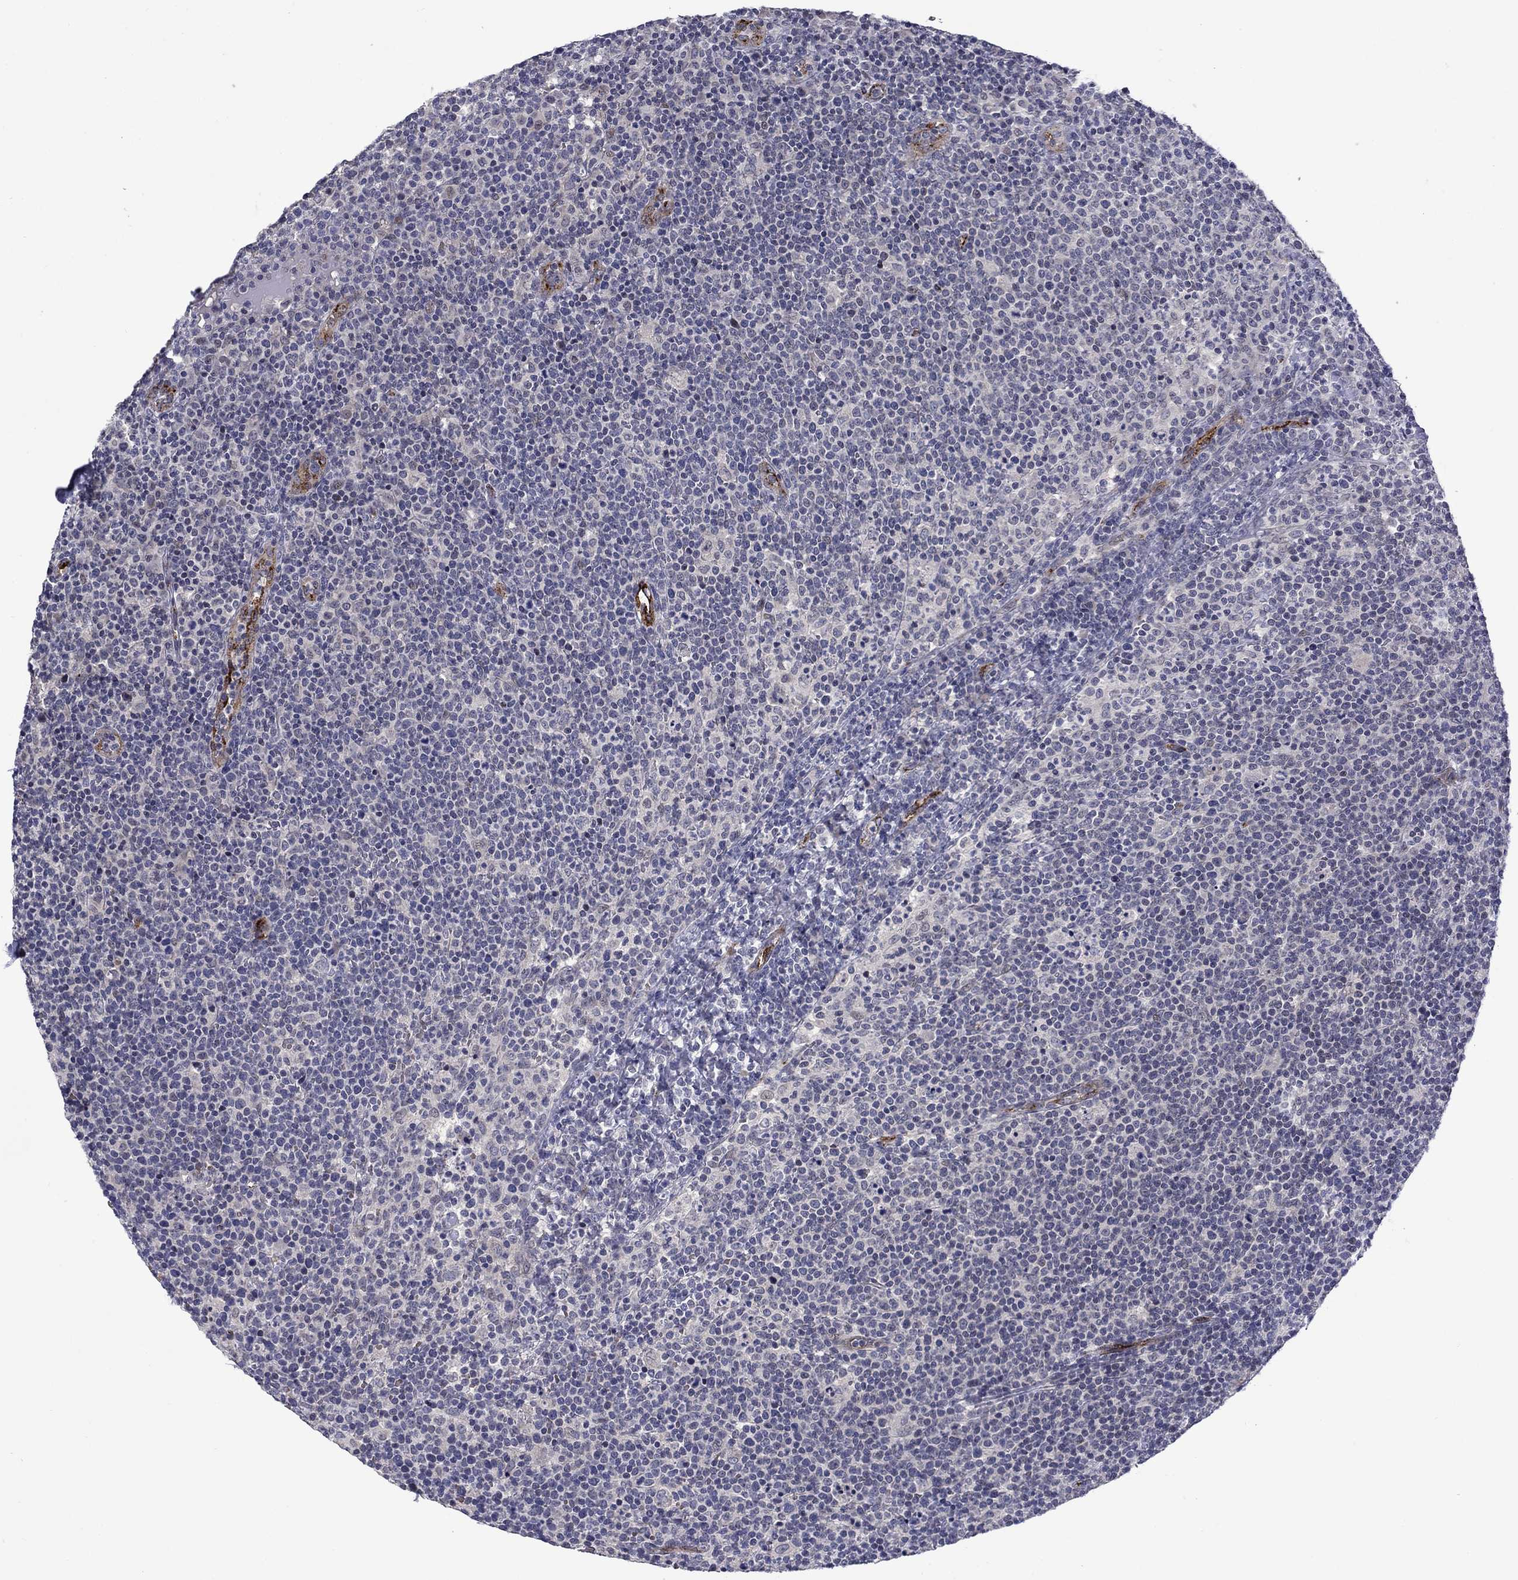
{"staining": {"intensity": "negative", "quantity": "none", "location": "none"}, "tissue": "lymphoma", "cell_type": "Tumor cells", "image_type": "cancer", "snomed": [{"axis": "morphology", "description": "Malignant lymphoma, non-Hodgkin's type, High grade"}, {"axis": "topography", "description": "Lymph node"}], "caption": "High power microscopy micrograph of an immunohistochemistry (IHC) histopathology image of high-grade malignant lymphoma, non-Hodgkin's type, revealing no significant expression in tumor cells.", "gene": "SLITRK1", "patient": {"sex": "male", "age": 61}}